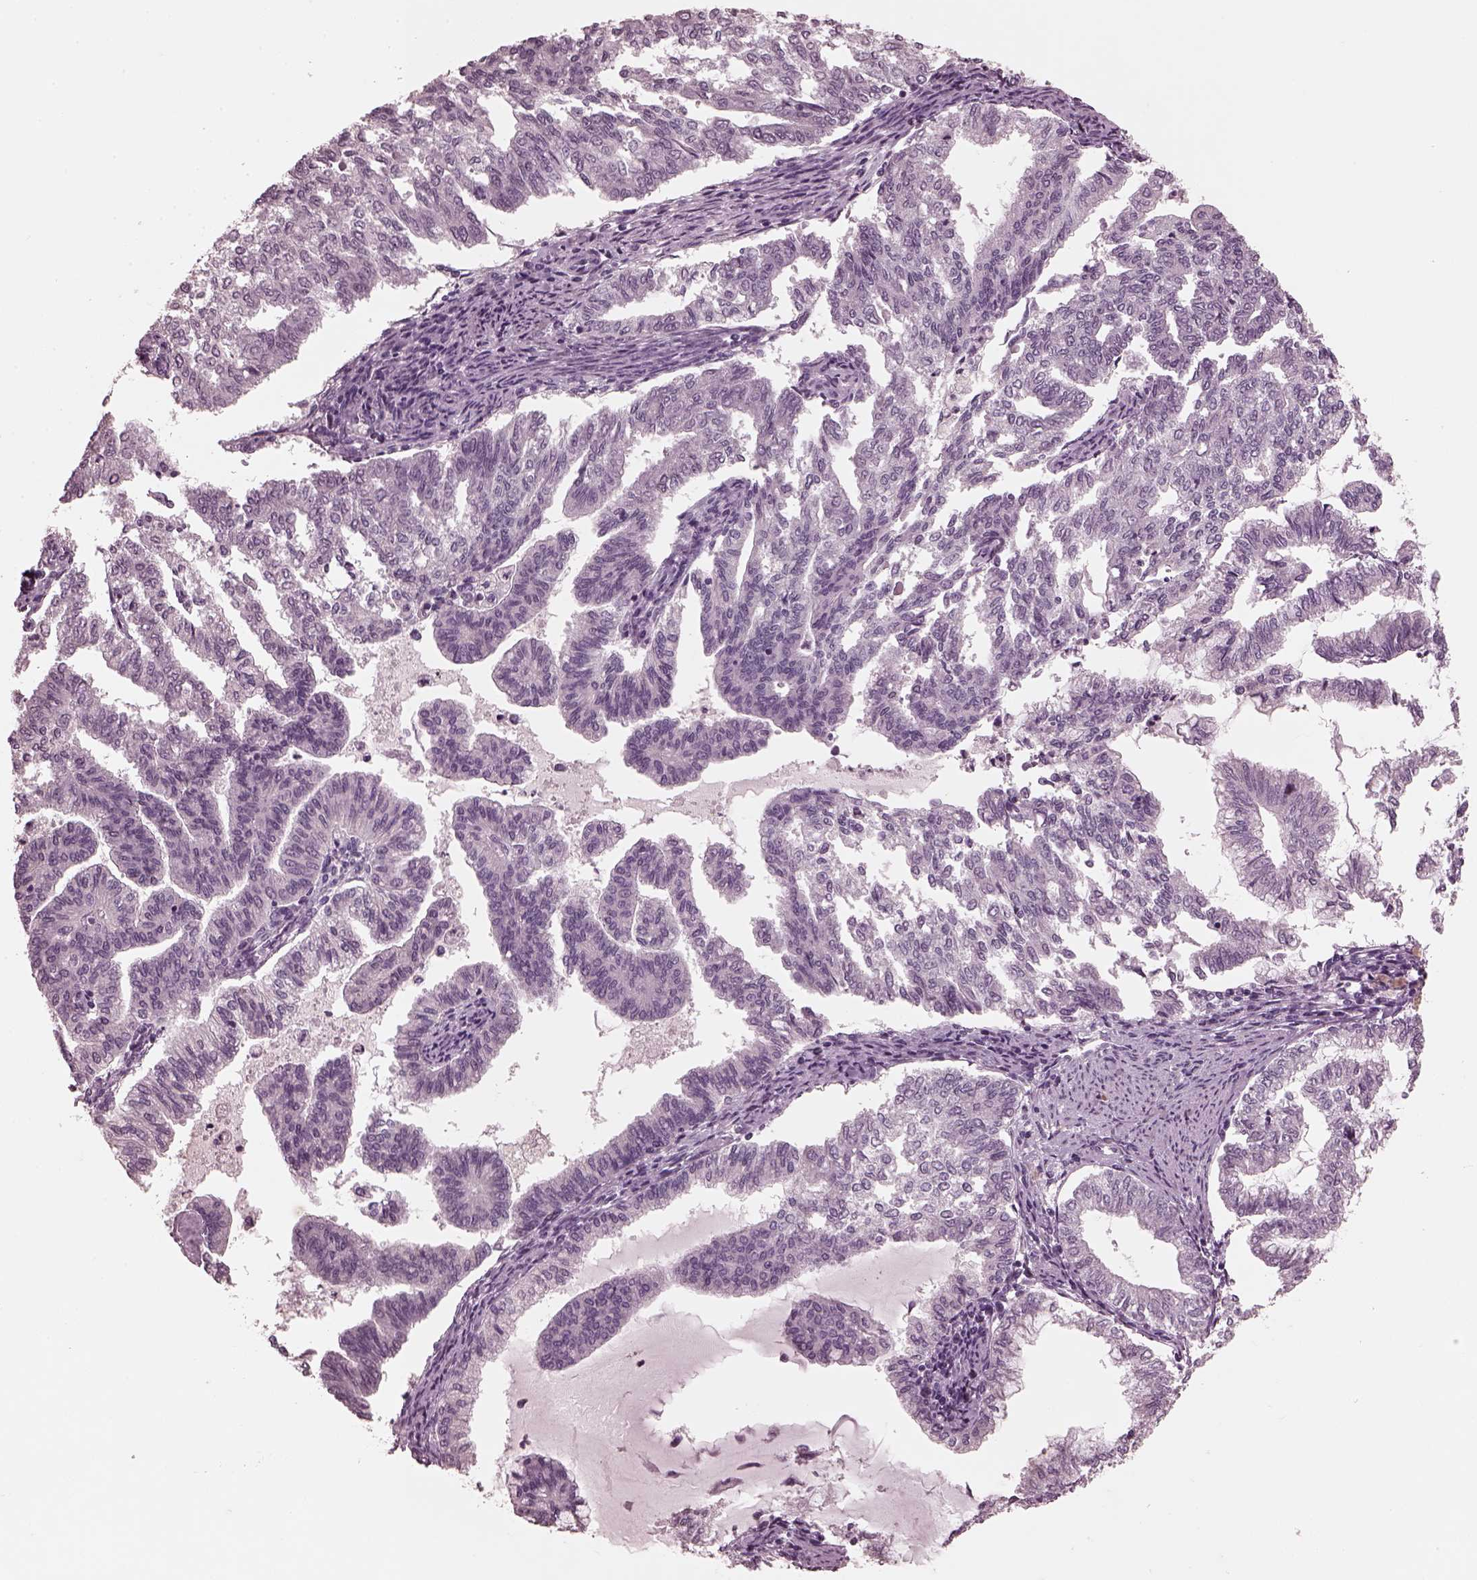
{"staining": {"intensity": "negative", "quantity": "none", "location": "none"}, "tissue": "endometrial cancer", "cell_type": "Tumor cells", "image_type": "cancer", "snomed": [{"axis": "morphology", "description": "Adenocarcinoma, NOS"}, {"axis": "topography", "description": "Endometrium"}], "caption": "DAB (3,3'-diaminobenzidine) immunohistochemical staining of human adenocarcinoma (endometrial) shows no significant staining in tumor cells.", "gene": "CGA", "patient": {"sex": "female", "age": 79}}